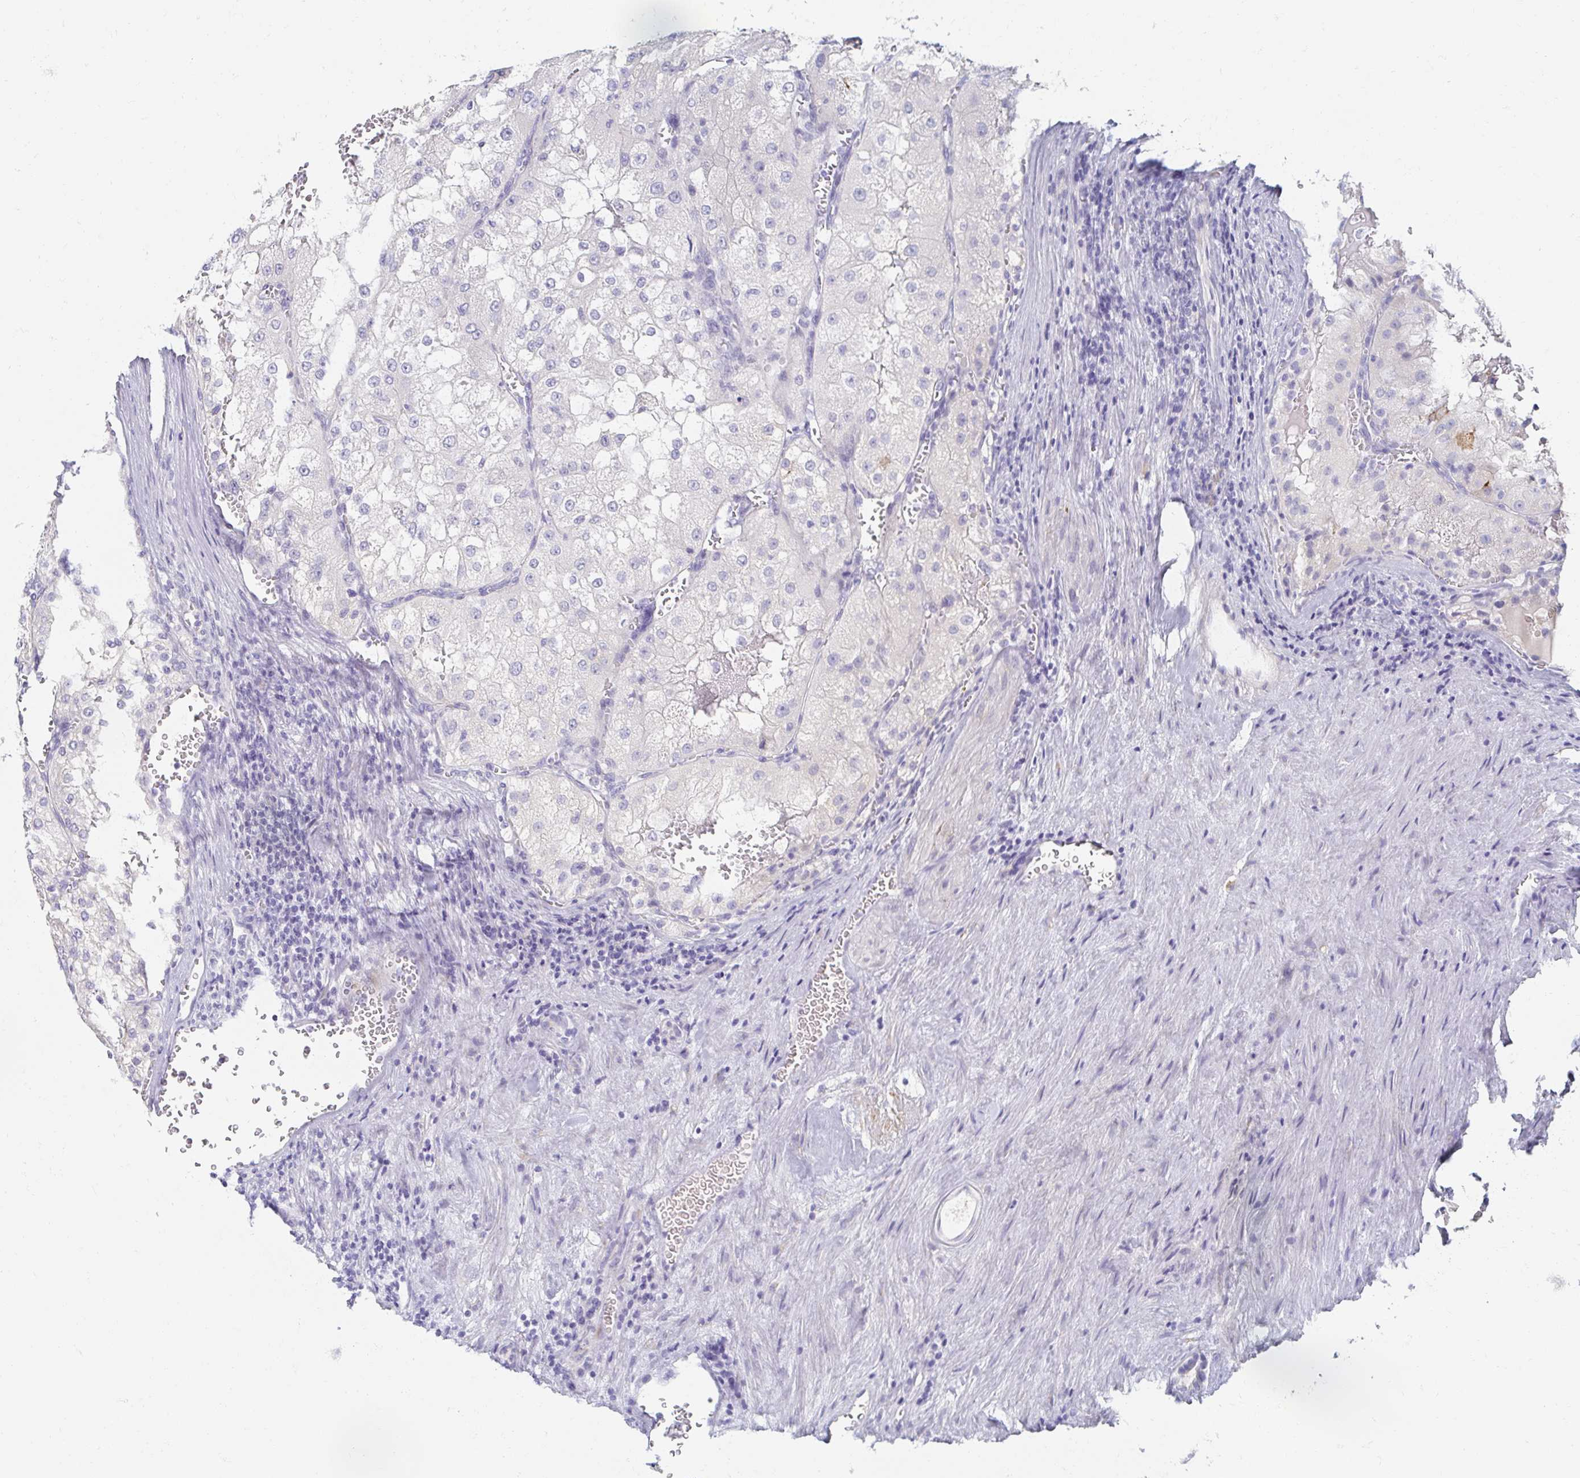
{"staining": {"intensity": "negative", "quantity": "none", "location": "none"}, "tissue": "renal cancer", "cell_type": "Tumor cells", "image_type": "cancer", "snomed": [{"axis": "morphology", "description": "Adenocarcinoma, NOS"}, {"axis": "topography", "description": "Kidney"}], "caption": "Micrograph shows no protein staining in tumor cells of renal adenocarcinoma tissue.", "gene": "MYLK2", "patient": {"sex": "female", "age": 74}}